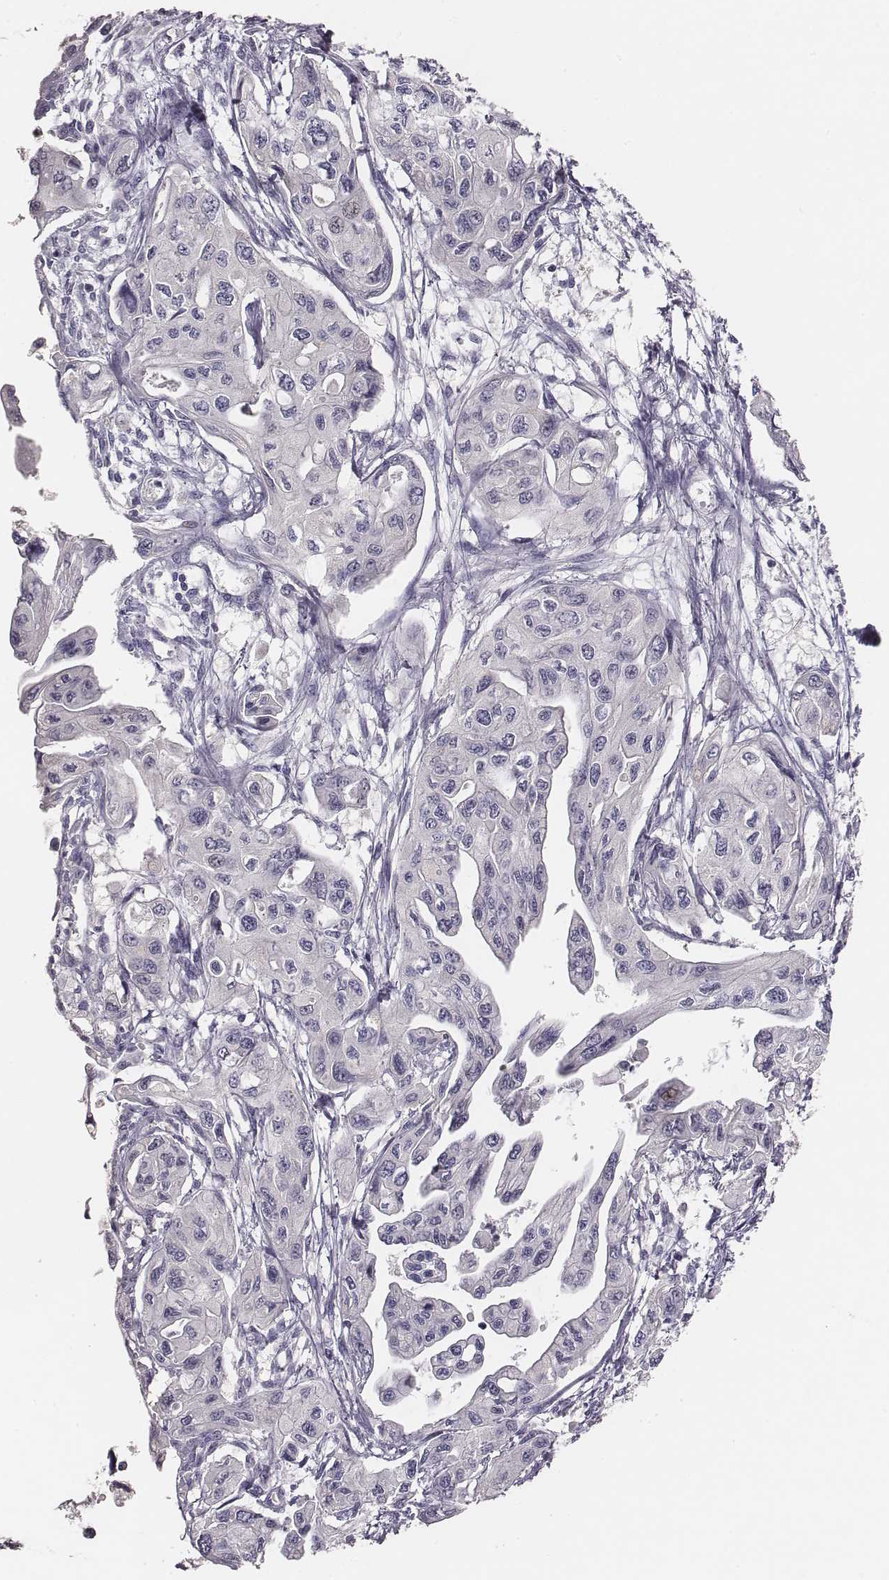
{"staining": {"intensity": "negative", "quantity": "none", "location": "none"}, "tissue": "pancreatic cancer", "cell_type": "Tumor cells", "image_type": "cancer", "snomed": [{"axis": "morphology", "description": "Adenocarcinoma, NOS"}, {"axis": "topography", "description": "Pancreas"}], "caption": "Tumor cells are negative for brown protein staining in pancreatic adenocarcinoma. Nuclei are stained in blue.", "gene": "NIFK", "patient": {"sex": "female", "age": 76}}